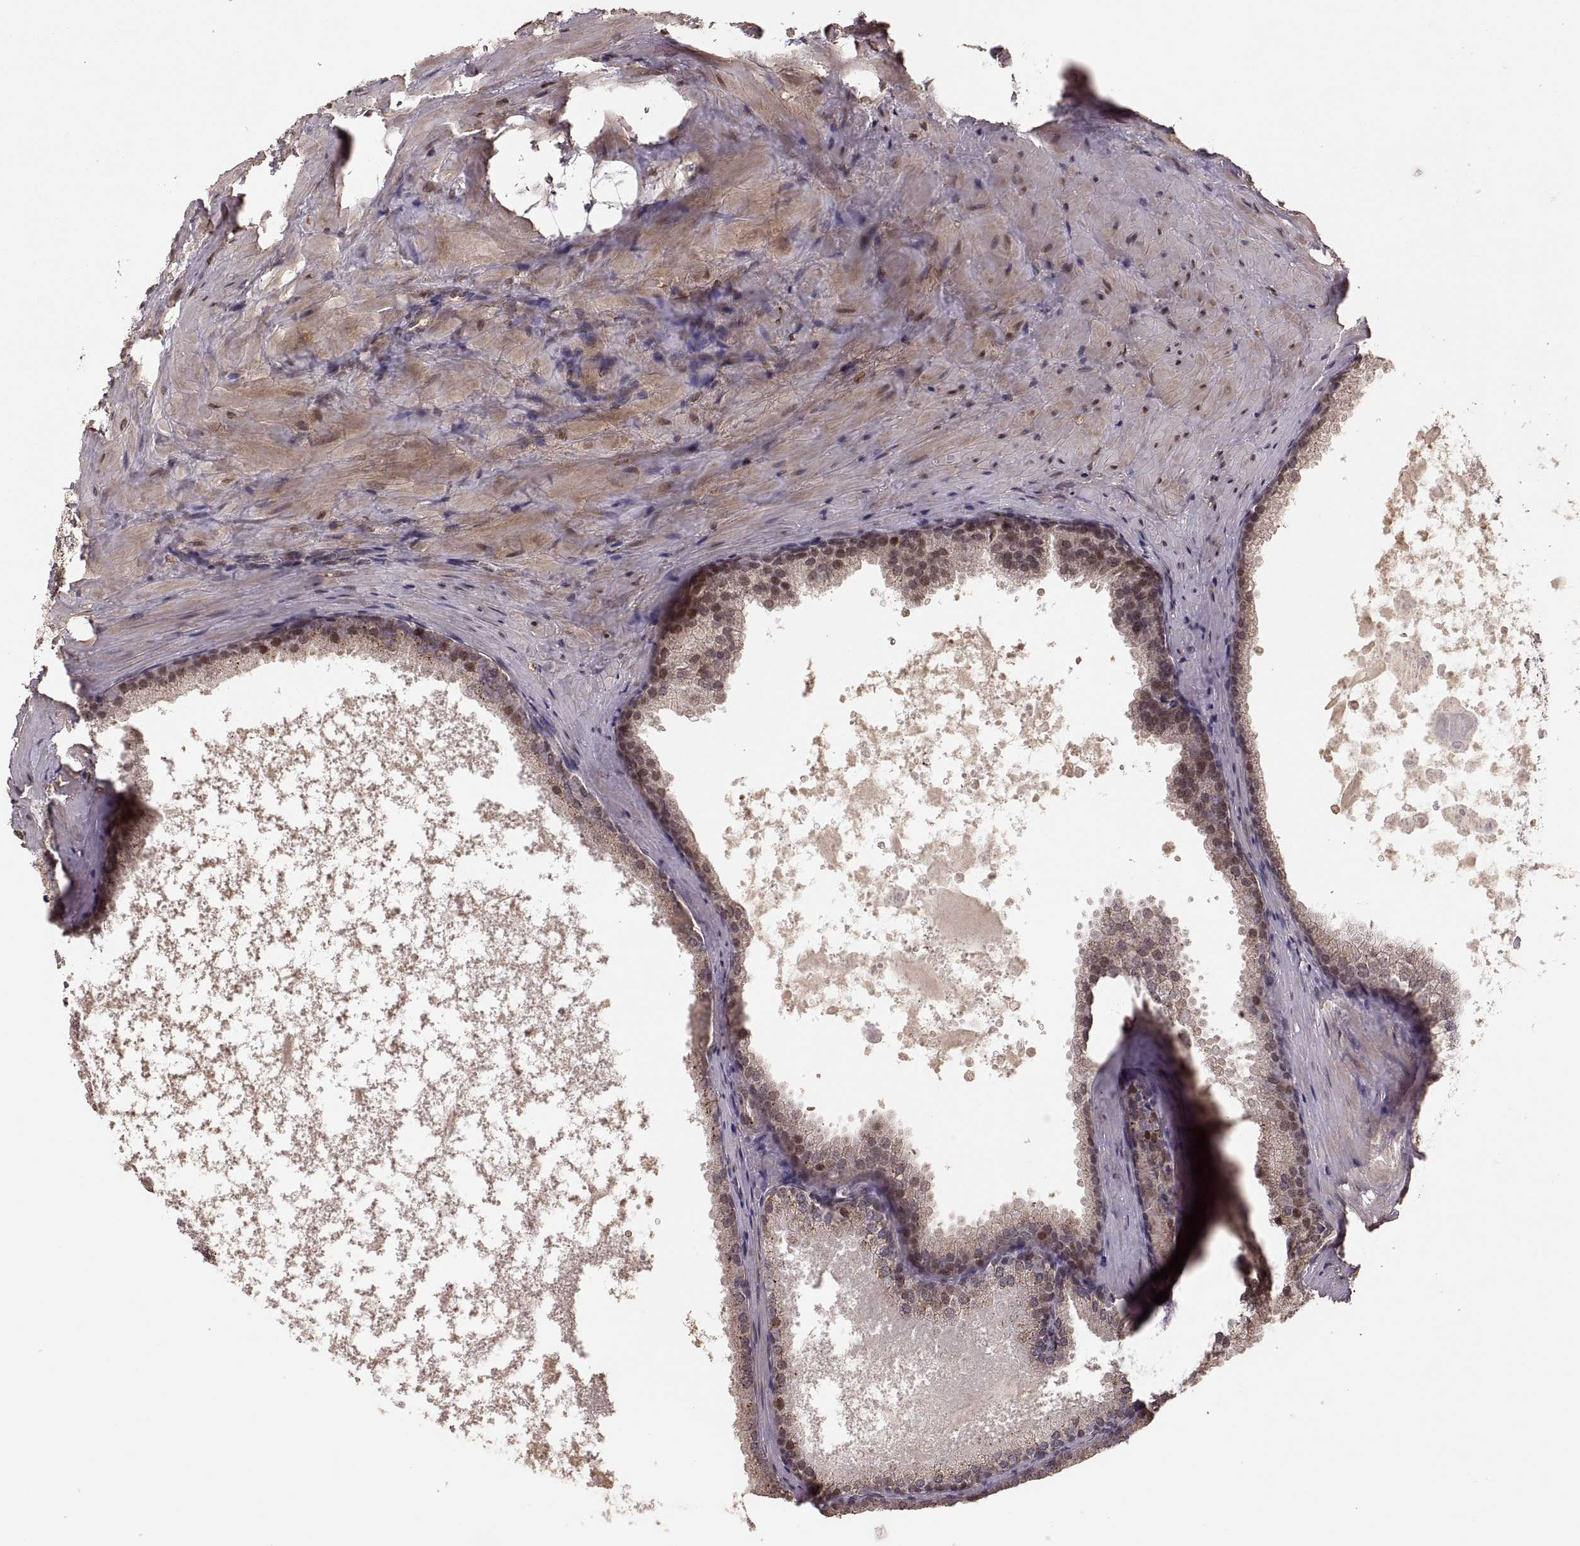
{"staining": {"intensity": "weak", "quantity": ">75%", "location": "cytoplasmic/membranous,nuclear"}, "tissue": "prostate cancer", "cell_type": "Tumor cells", "image_type": "cancer", "snomed": [{"axis": "morphology", "description": "Adenocarcinoma, Low grade"}, {"axis": "topography", "description": "Prostate"}], "caption": "Adenocarcinoma (low-grade) (prostate) stained for a protein (brown) demonstrates weak cytoplasmic/membranous and nuclear positive positivity in about >75% of tumor cells.", "gene": "RFT1", "patient": {"sex": "male", "age": 56}}